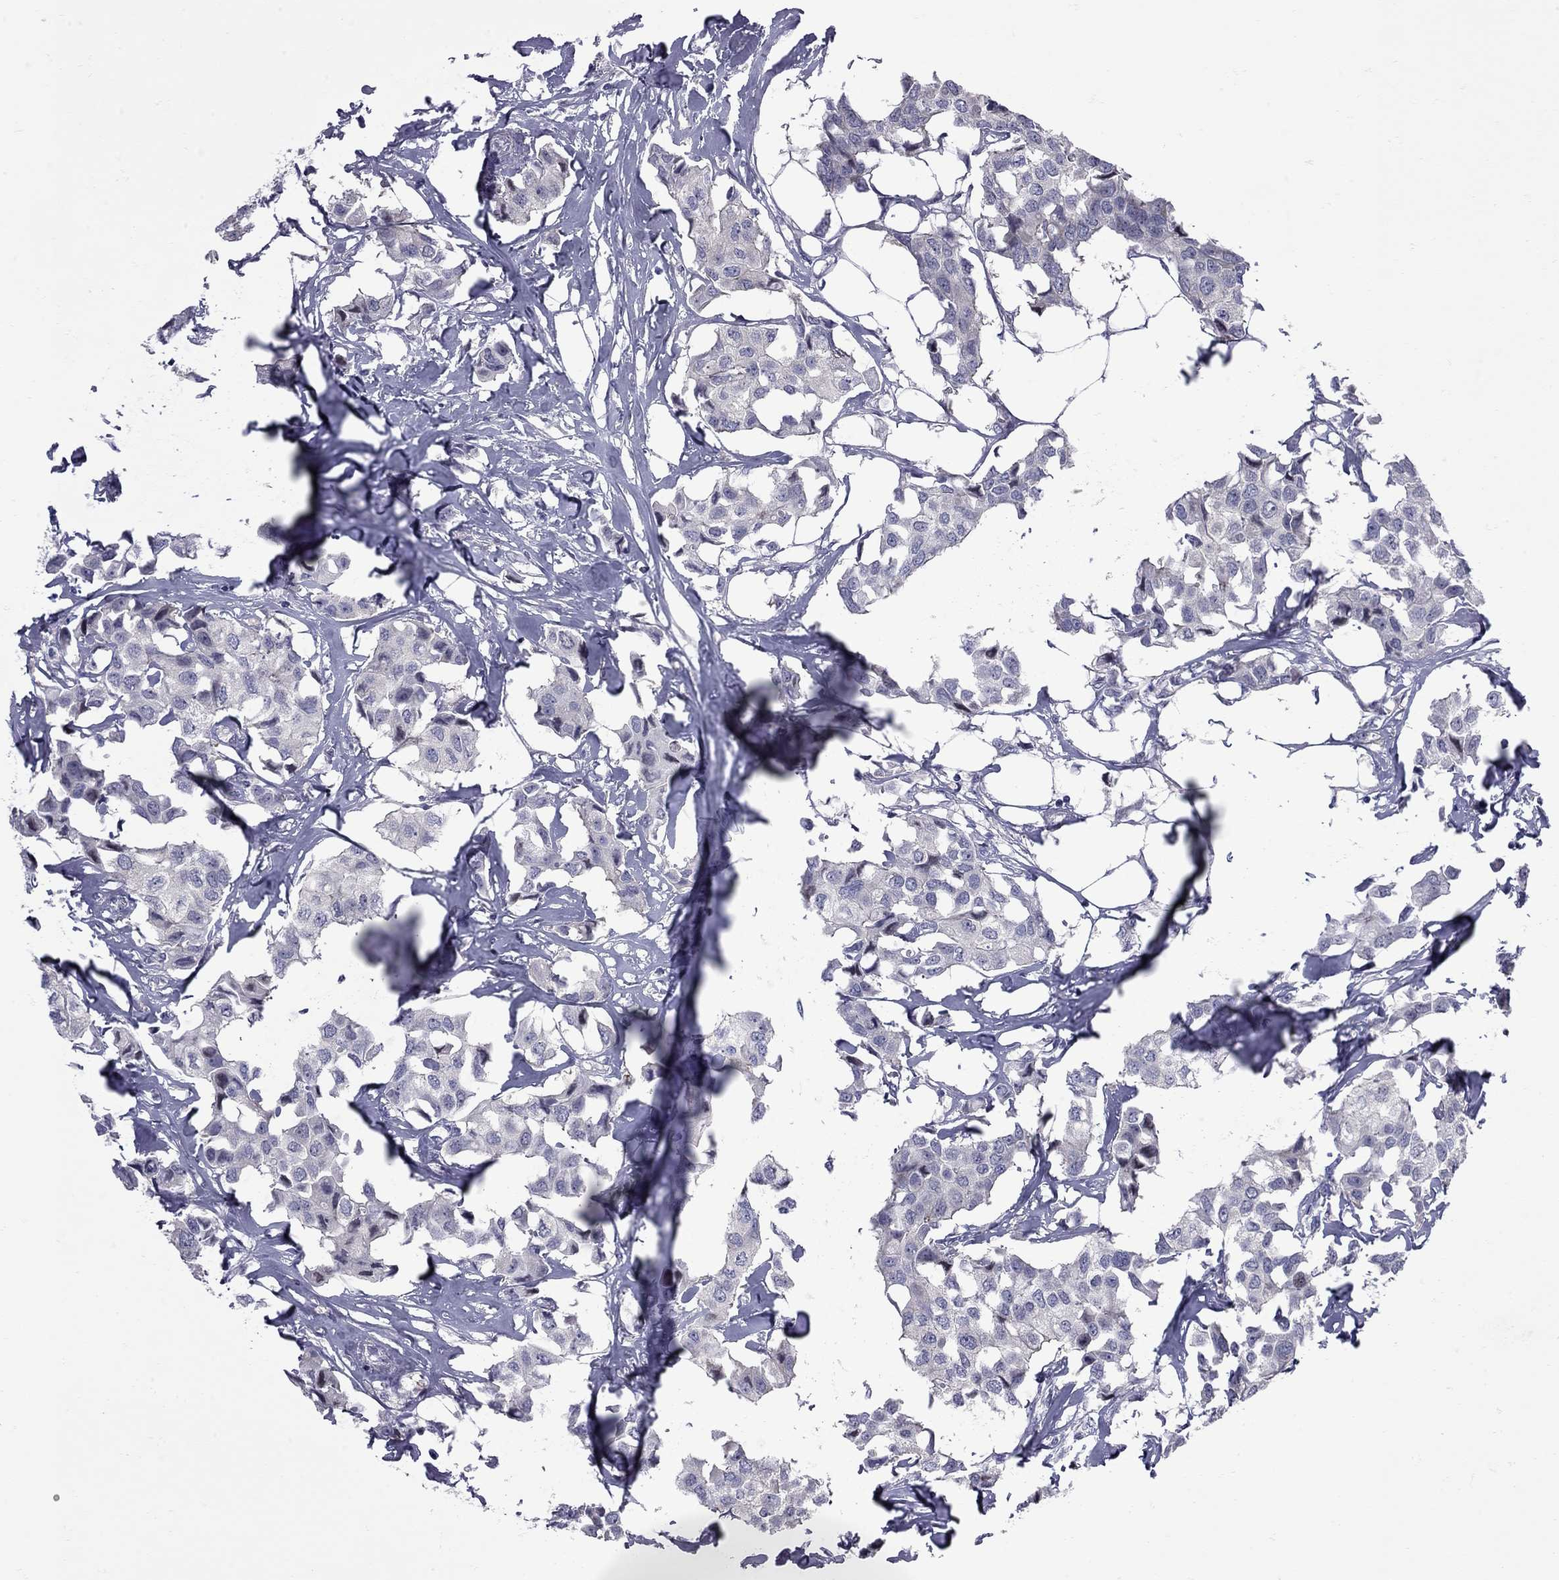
{"staining": {"intensity": "negative", "quantity": "none", "location": "none"}, "tissue": "breast cancer", "cell_type": "Tumor cells", "image_type": "cancer", "snomed": [{"axis": "morphology", "description": "Duct carcinoma"}, {"axis": "topography", "description": "Breast"}], "caption": "DAB (3,3'-diaminobenzidine) immunohistochemical staining of breast cancer demonstrates no significant staining in tumor cells.", "gene": "NRARP", "patient": {"sex": "female", "age": 80}}